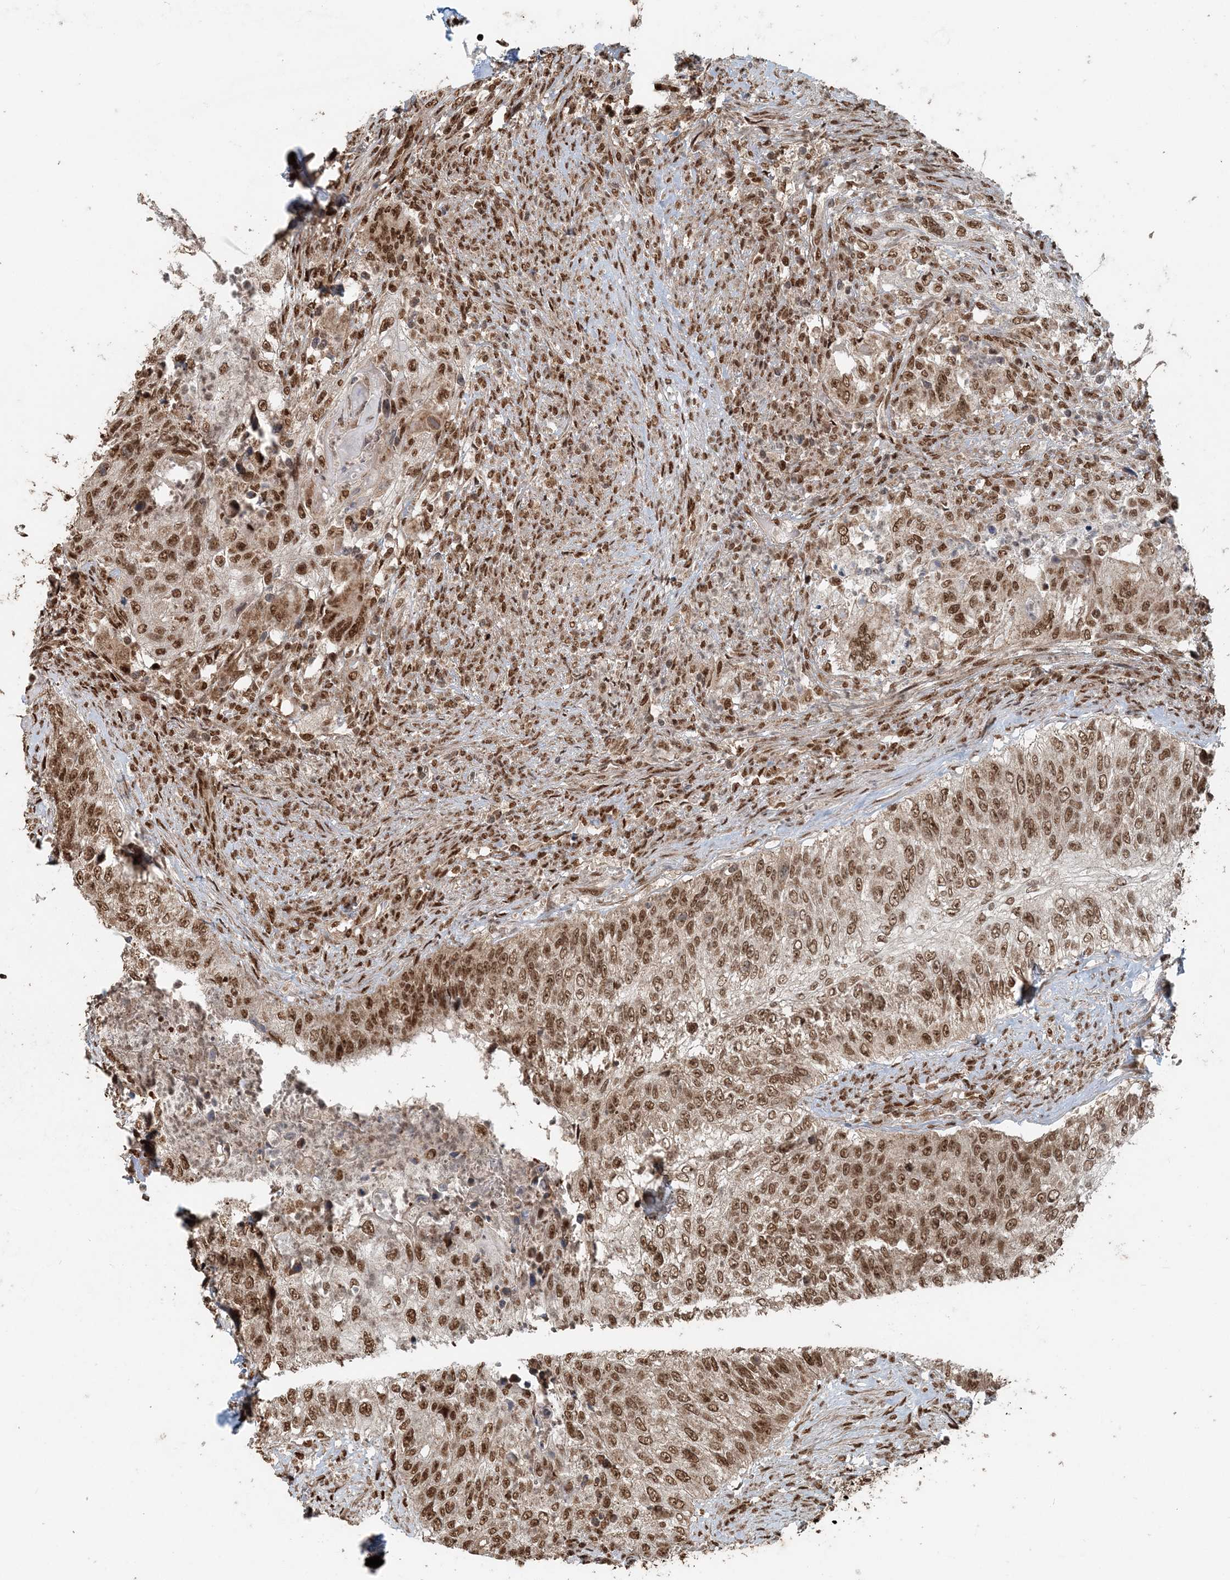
{"staining": {"intensity": "moderate", "quantity": ">75%", "location": "nuclear"}, "tissue": "urothelial cancer", "cell_type": "Tumor cells", "image_type": "cancer", "snomed": [{"axis": "morphology", "description": "Urothelial carcinoma, High grade"}, {"axis": "topography", "description": "Urinary bladder"}], "caption": "A brown stain highlights moderate nuclear expression of a protein in urothelial cancer tumor cells.", "gene": "ARHGAP35", "patient": {"sex": "female", "age": 60}}